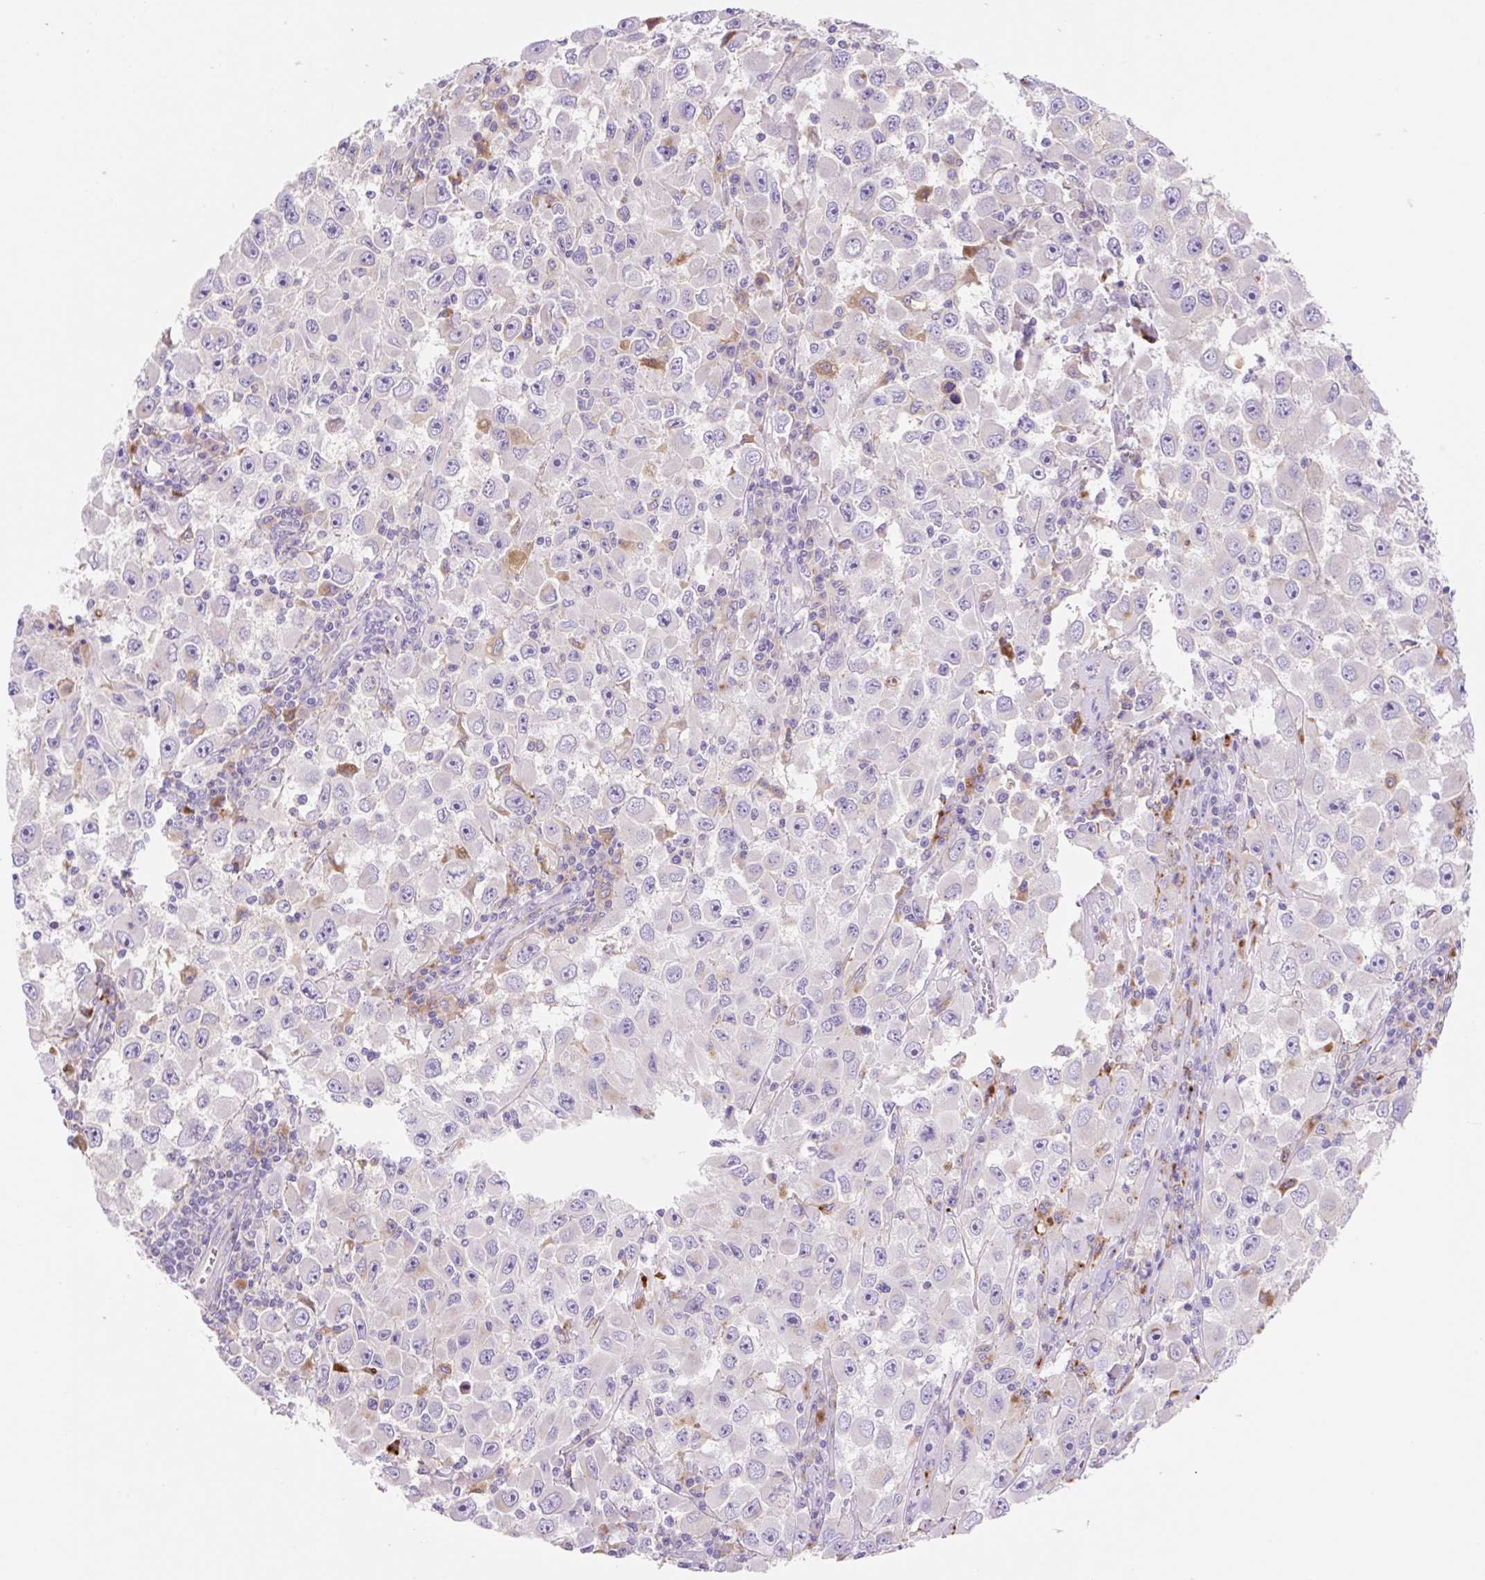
{"staining": {"intensity": "negative", "quantity": "none", "location": "none"}, "tissue": "melanoma", "cell_type": "Tumor cells", "image_type": "cancer", "snomed": [{"axis": "morphology", "description": "Malignant melanoma, Metastatic site"}, {"axis": "topography", "description": "Lymph node"}], "caption": "IHC micrograph of neoplastic tissue: human malignant melanoma (metastatic site) stained with DAB (3,3'-diaminobenzidine) demonstrates no significant protein staining in tumor cells.", "gene": "HEXA", "patient": {"sex": "female", "age": 67}}